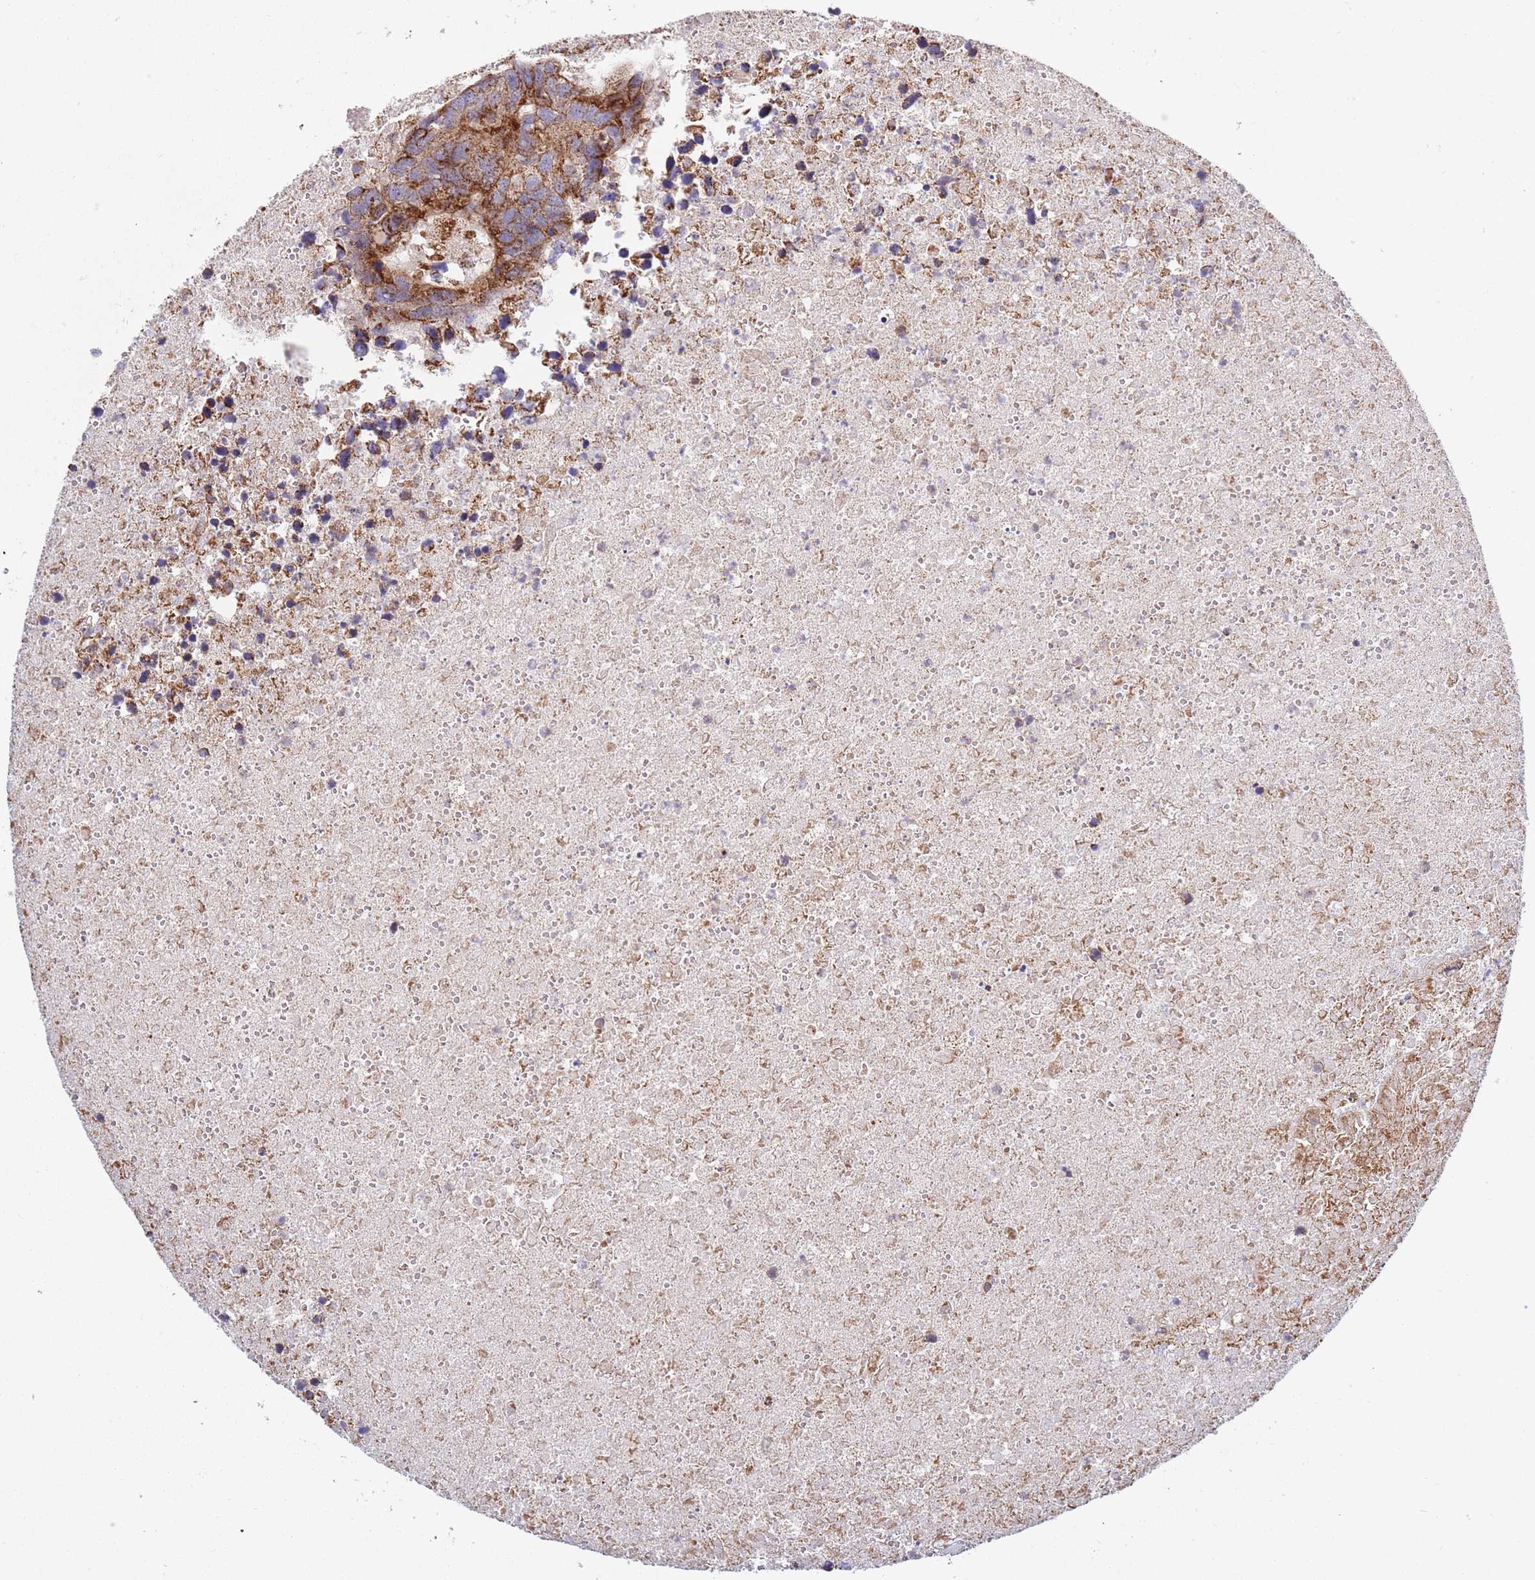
{"staining": {"intensity": "strong", "quantity": ">75%", "location": "cytoplasmic/membranous"}, "tissue": "colorectal cancer", "cell_type": "Tumor cells", "image_type": "cancer", "snomed": [{"axis": "morphology", "description": "Adenocarcinoma, NOS"}, {"axis": "topography", "description": "Colon"}], "caption": "Immunohistochemical staining of human colorectal cancer (adenocarcinoma) exhibits strong cytoplasmic/membranous protein positivity in approximately >75% of tumor cells. (brown staining indicates protein expression, while blue staining denotes nuclei).", "gene": "ATP5PD", "patient": {"sex": "female", "age": 48}}